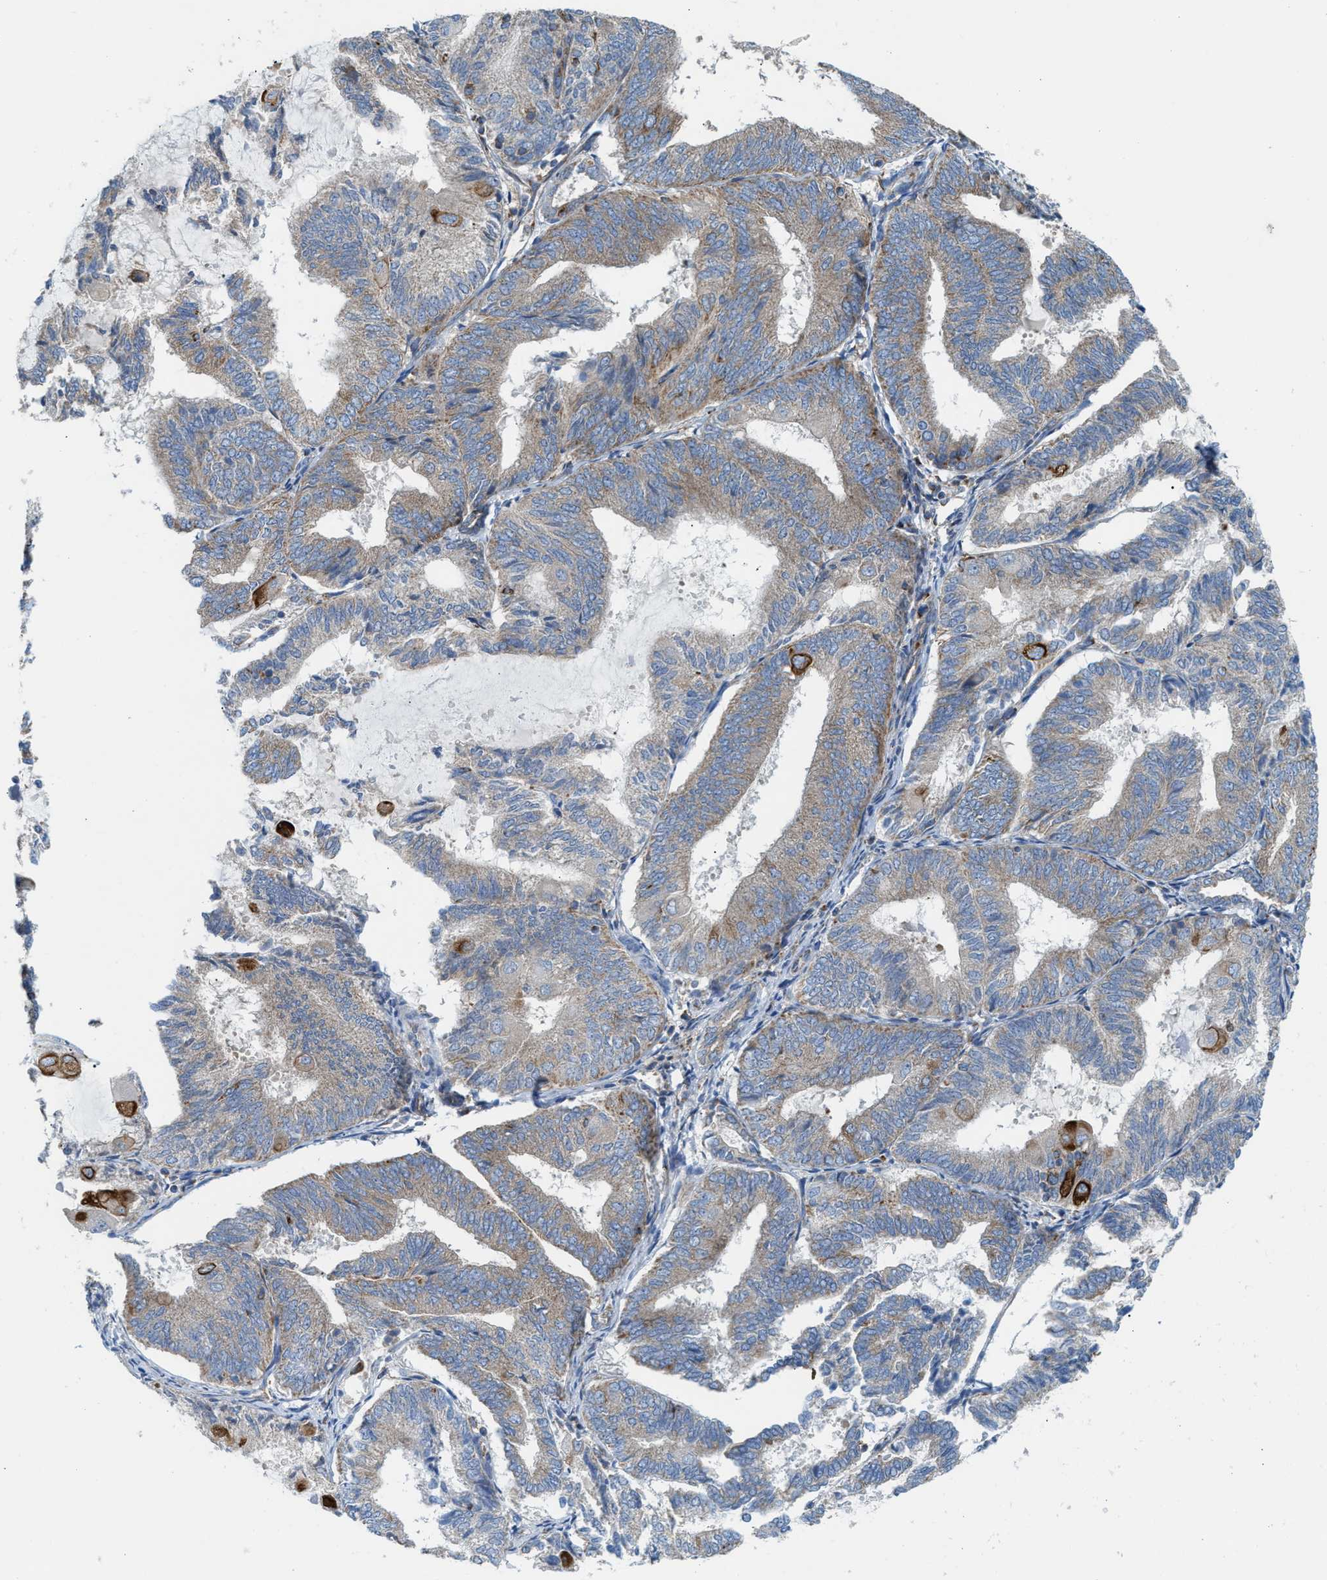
{"staining": {"intensity": "weak", "quantity": ">75%", "location": "cytoplasmic/membranous"}, "tissue": "endometrial cancer", "cell_type": "Tumor cells", "image_type": "cancer", "snomed": [{"axis": "morphology", "description": "Adenocarcinoma, NOS"}, {"axis": "topography", "description": "Endometrium"}], "caption": "Immunohistochemistry staining of endometrial adenocarcinoma, which reveals low levels of weak cytoplasmic/membranous staining in about >75% of tumor cells indicating weak cytoplasmic/membranous protein expression. The staining was performed using DAB (brown) for protein detection and nuclei were counterstained in hematoxylin (blue).", "gene": "TBC1D15", "patient": {"sex": "female", "age": 81}}